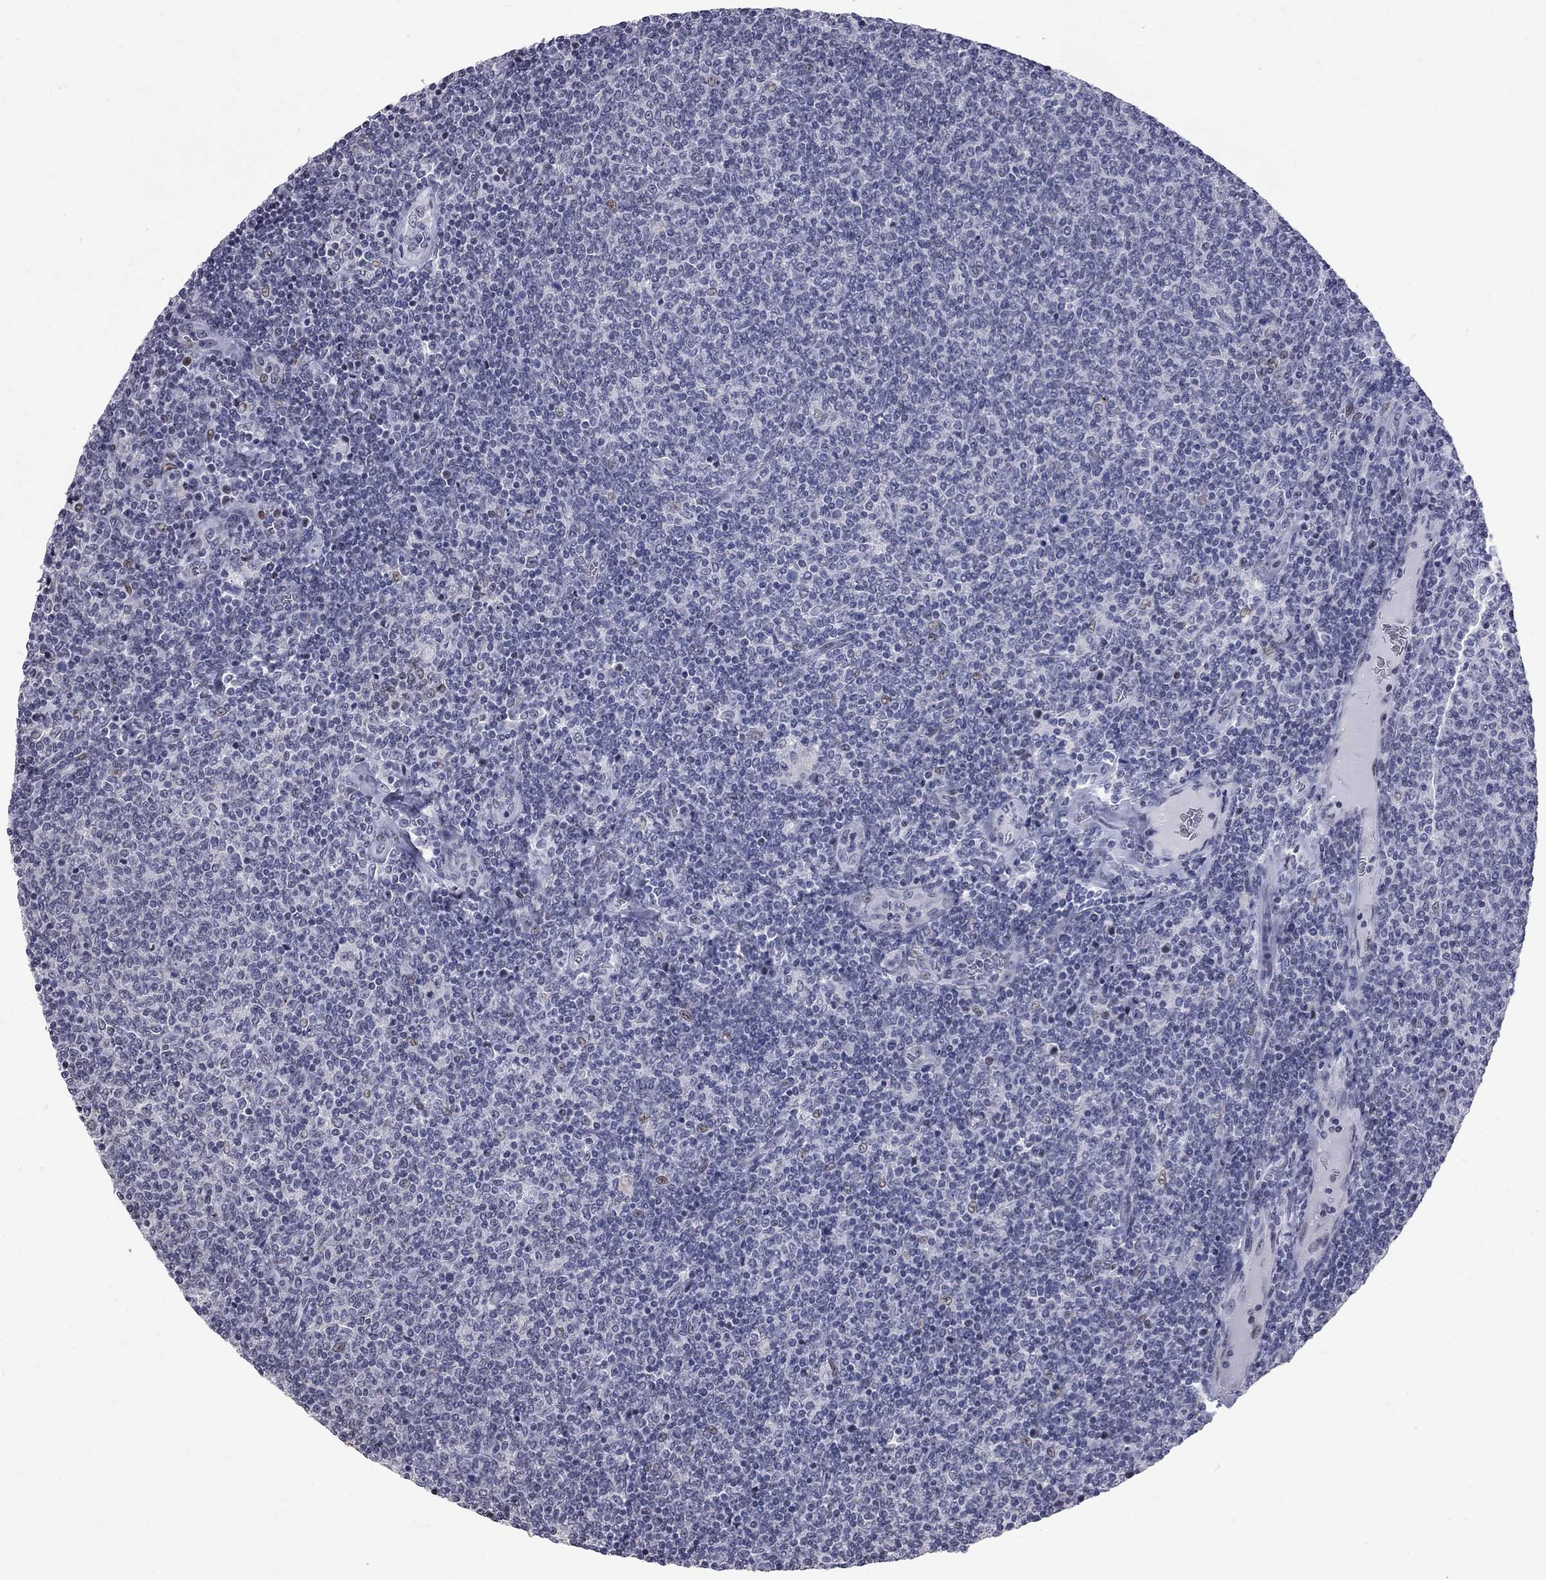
{"staining": {"intensity": "negative", "quantity": "none", "location": "none"}, "tissue": "lymphoma", "cell_type": "Tumor cells", "image_type": "cancer", "snomed": [{"axis": "morphology", "description": "Malignant lymphoma, non-Hodgkin's type, Low grade"}, {"axis": "topography", "description": "Lymph node"}], "caption": "IHC of low-grade malignant lymphoma, non-Hodgkin's type demonstrates no staining in tumor cells.", "gene": "ZNF154", "patient": {"sex": "male", "age": 52}}